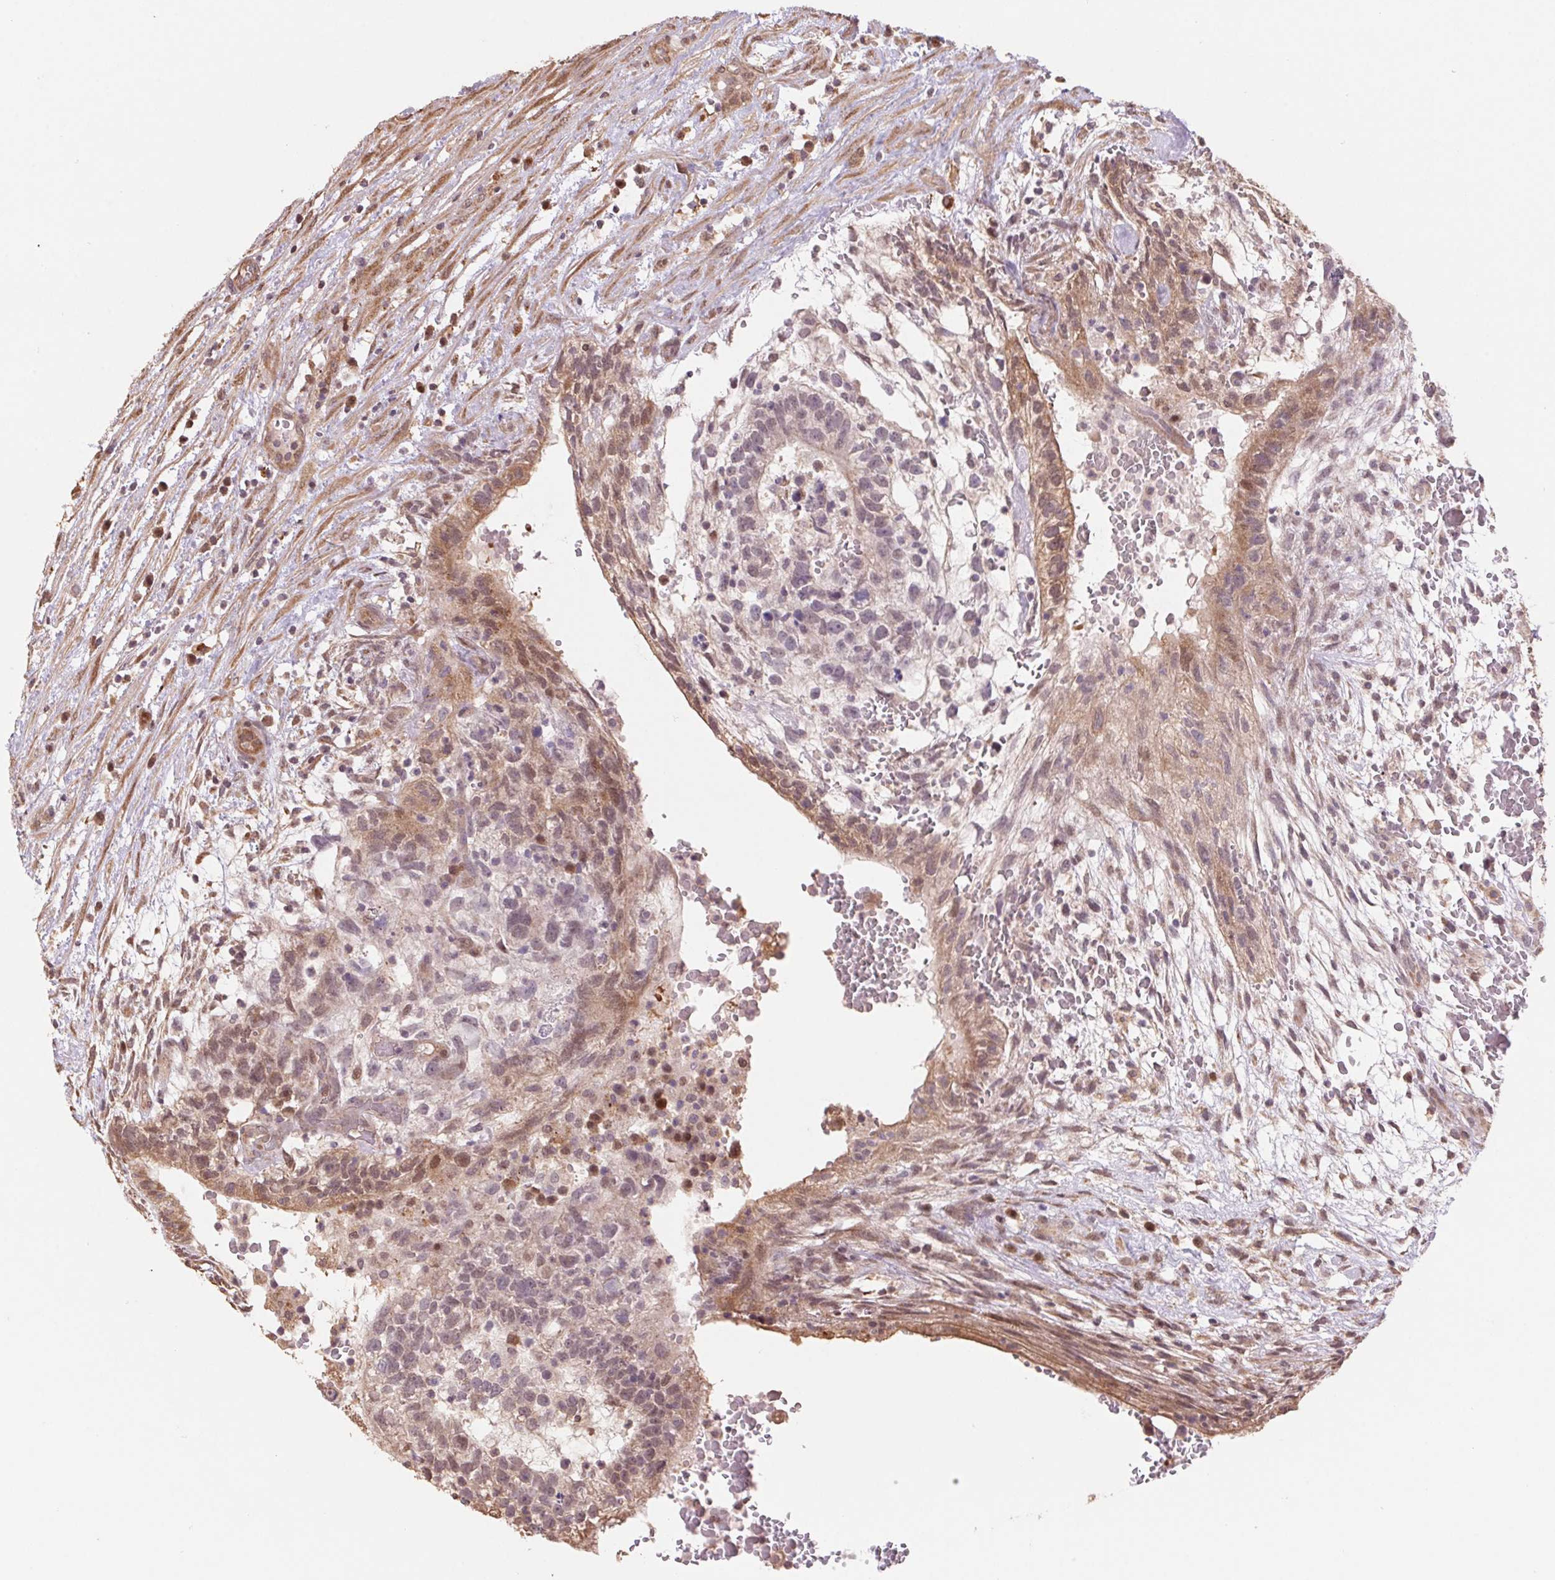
{"staining": {"intensity": "moderate", "quantity": "25%-75%", "location": "cytoplasmic/membranous,nuclear"}, "tissue": "testis cancer", "cell_type": "Tumor cells", "image_type": "cancer", "snomed": [{"axis": "morphology", "description": "Normal tissue, NOS"}, {"axis": "morphology", "description": "Carcinoma, Embryonal, NOS"}, {"axis": "topography", "description": "Testis"}], "caption": "Brown immunohistochemical staining in human embryonal carcinoma (testis) demonstrates moderate cytoplasmic/membranous and nuclear expression in about 25%-75% of tumor cells.", "gene": "CUTA", "patient": {"sex": "male", "age": 32}}